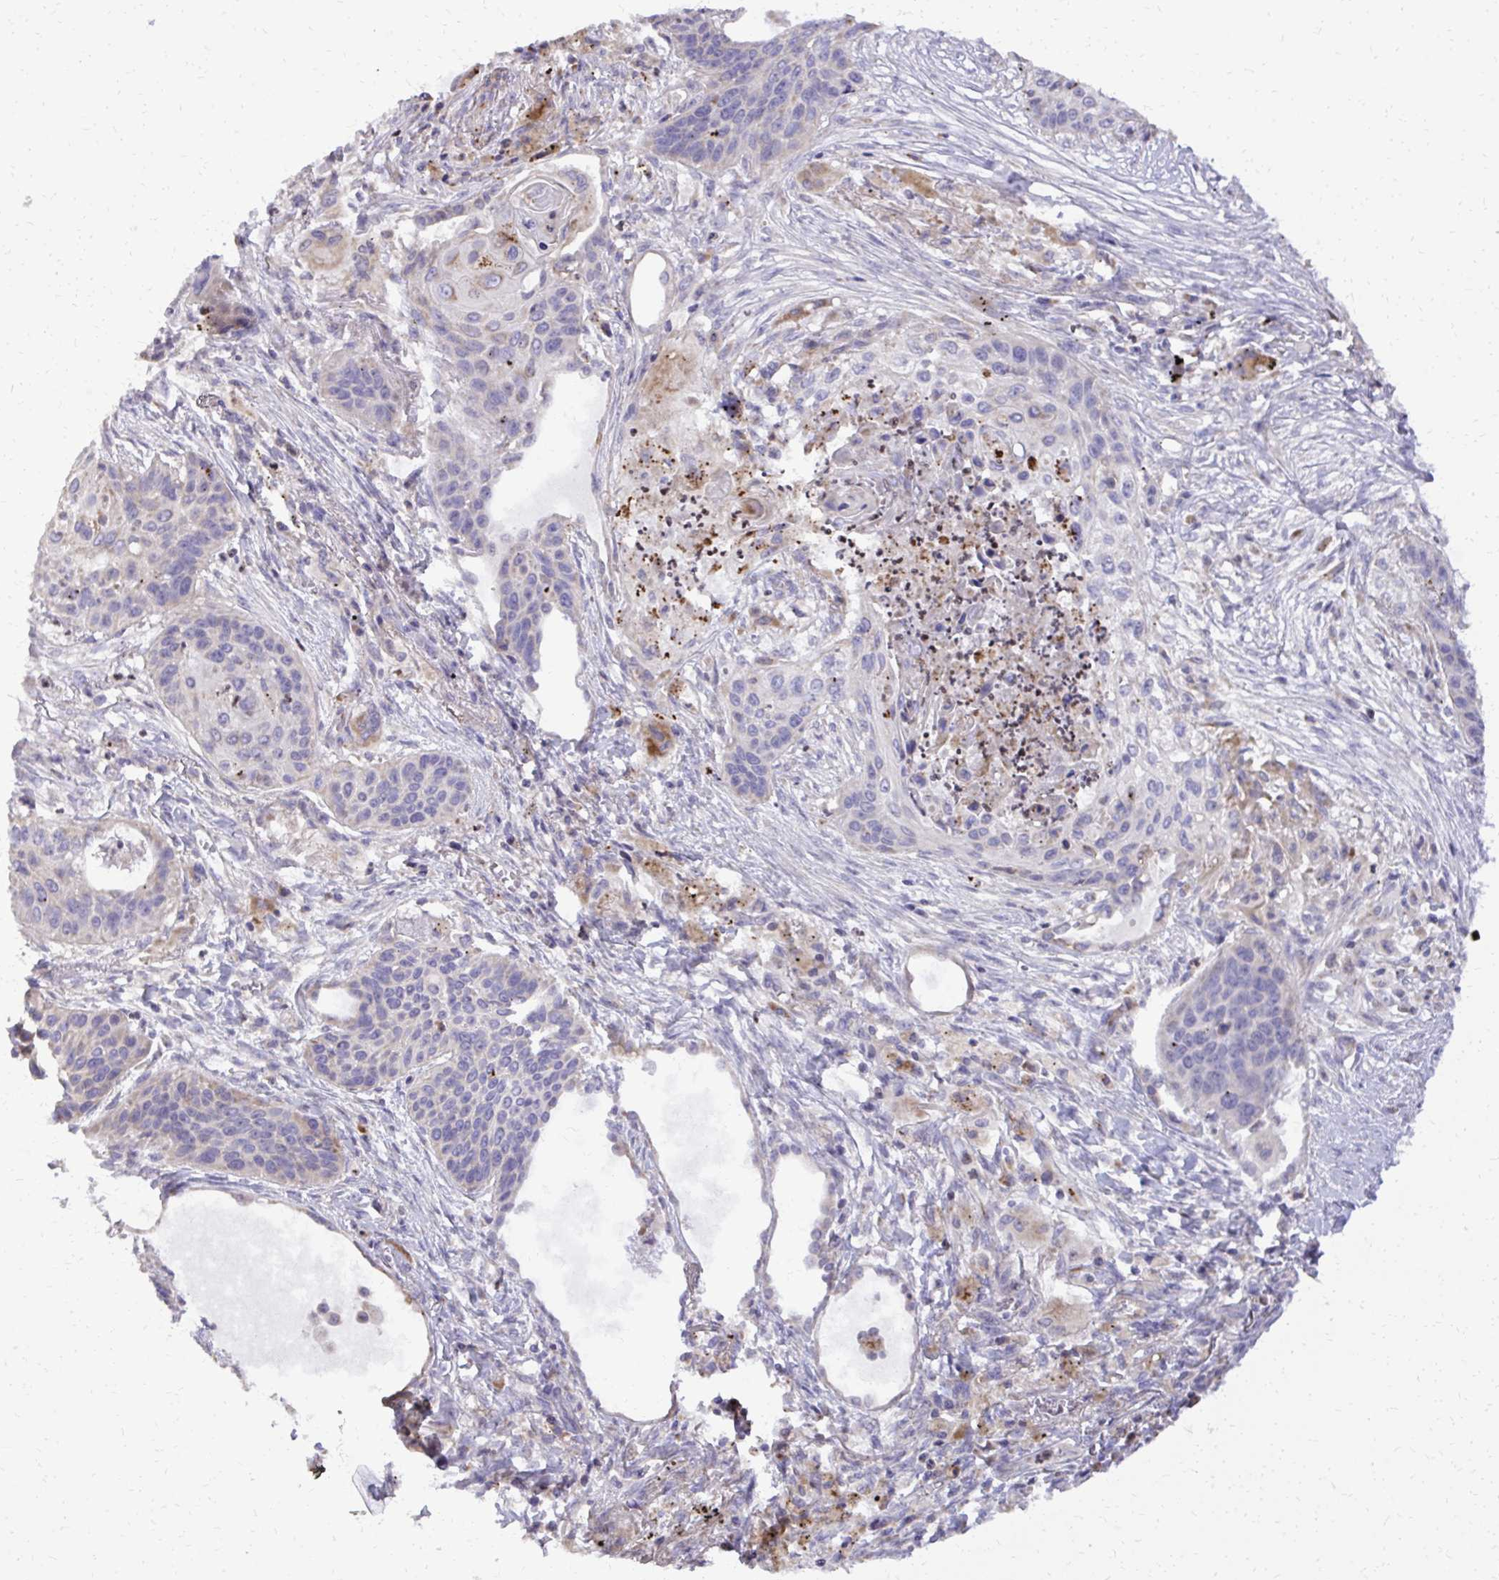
{"staining": {"intensity": "negative", "quantity": "none", "location": "none"}, "tissue": "lung cancer", "cell_type": "Tumor cells", "image_type": "cancer", "snomed": [{"axis": "morphology", "description": "Squamous cell carcinoma, NOS"}, {"axis": "topography", "description": "Lung"}], "caption": "Immunohistochemistry of squamous cell carcinoma (lung) shows no staining in tumor cells.", "gene": "ABCC3", "patient": {"sex": "male", "age": 71}}